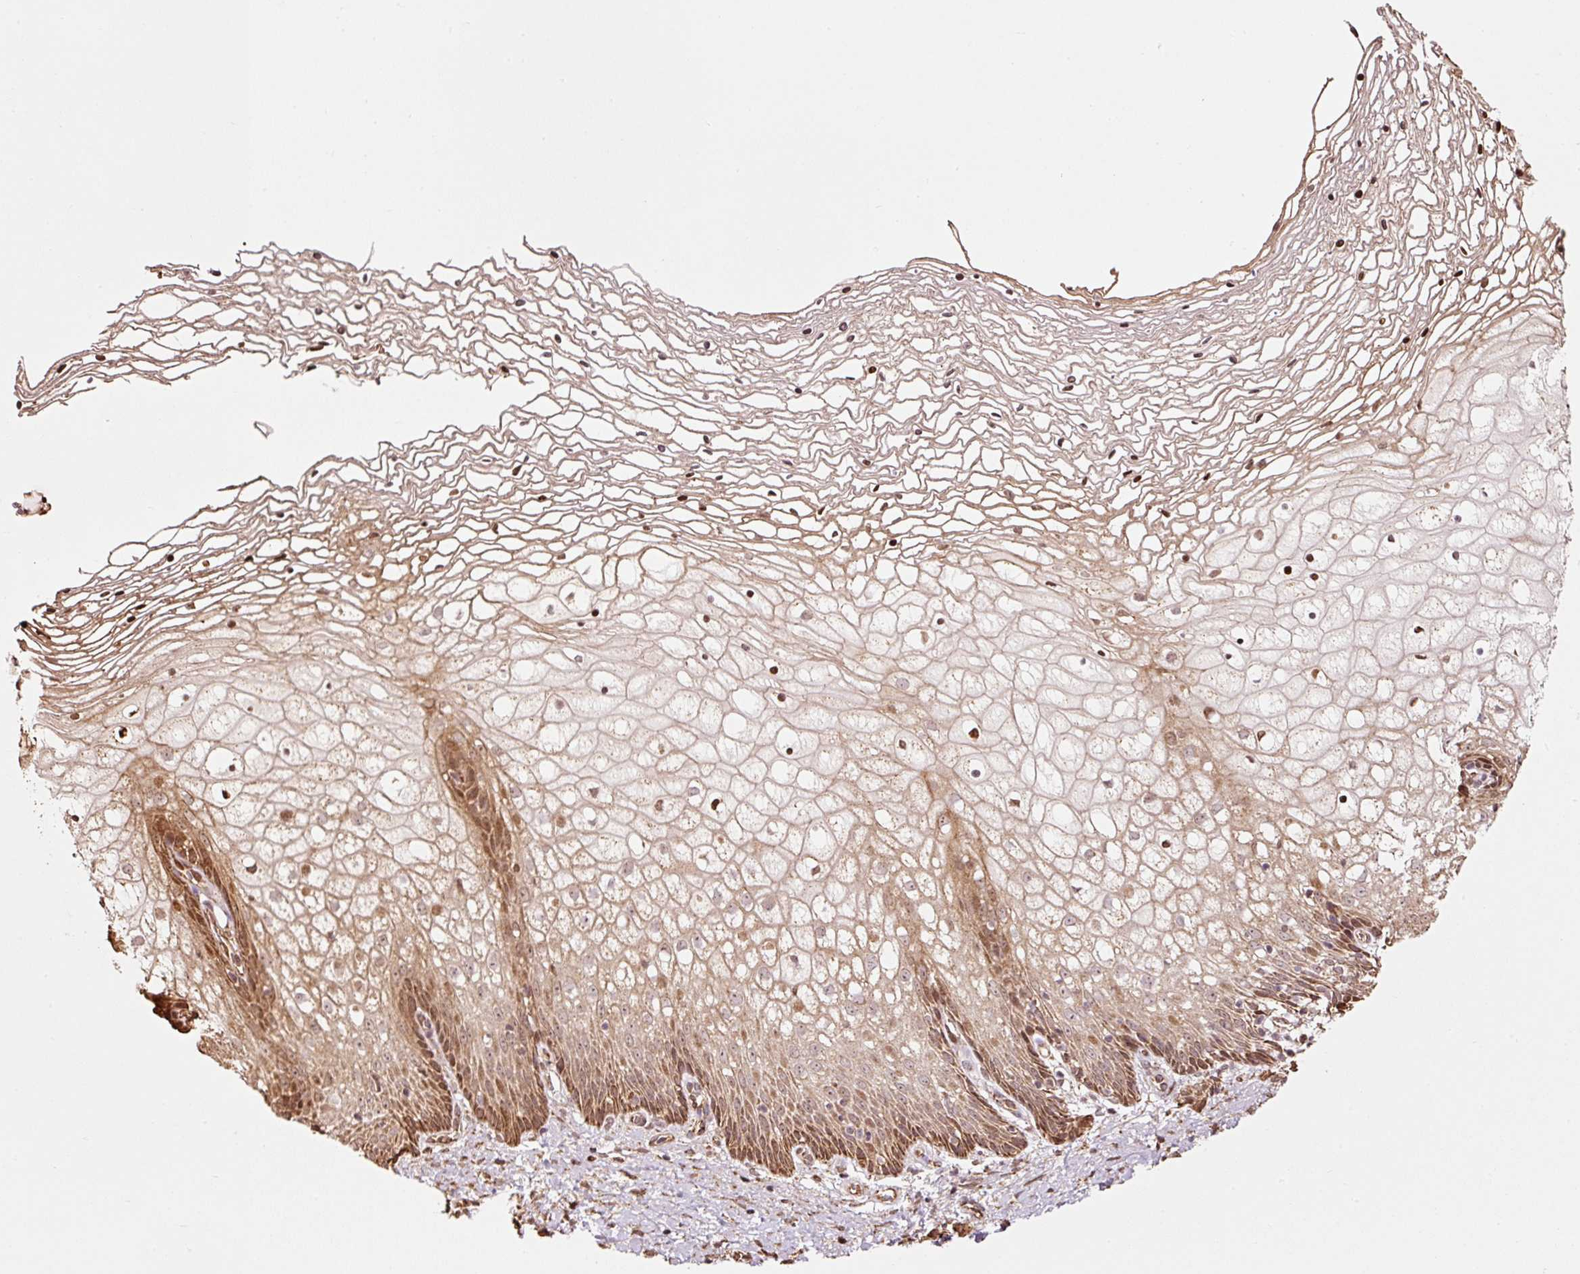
{"staining": {"intensity": "moderate", "quantity": "25%-75%", "location": "cytoplasmic/membranous,nuclear"}, "tissue": "cervix", "cell_type": "Glandular cells", "image_type": "normal", "snomed": [{"axis": "morphology", "description": "Normal tissue, NOS"}, {"axis": "topography", "description": "Cervix"}], "caption": "Human cervix stained with a brown dye shows moderate cytoplasmic/membranous,nuclear positive positivity in about 25%-75% of glandular cells.", "gene": "ETF1", "patient": {"sex": "female", "age": 36}}